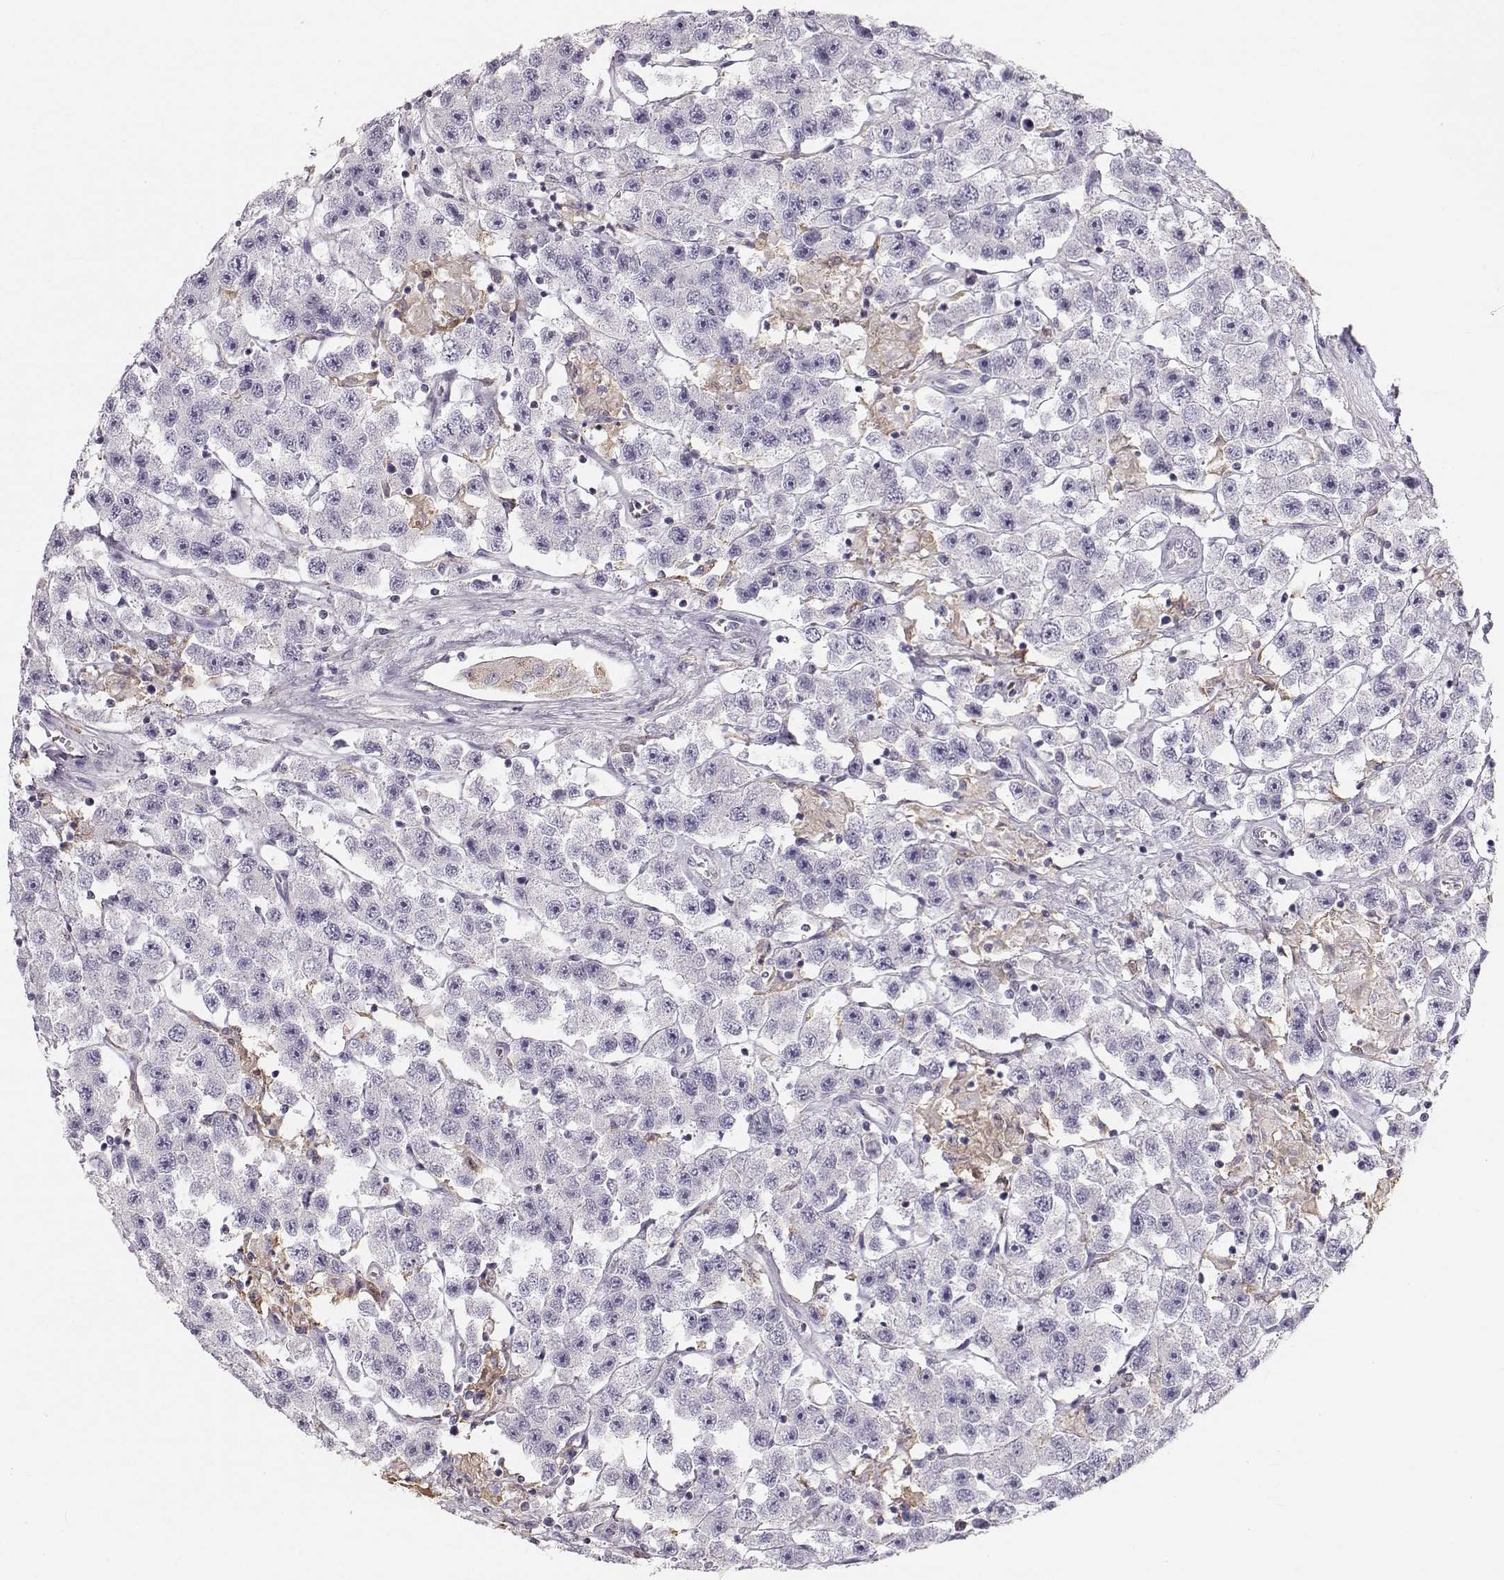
{"staining": {"intensity": "negative", "quantity": "none", "location": "none"}, "tissue": "testis cancer", "cell_type": "Tumor cells", "image_type": "cancer", "snomed": [{"axis": "morphology", "description": "Seminoma, NOS"}, {"axis": "topography", "description": "Testis"}], "caption": "DAB immunohistochemical staining of human testis seminoma displays no significant staining in tumor cells.", "gene": "RUNDC3A", "patient": {"sex": "male", "age": 45}}